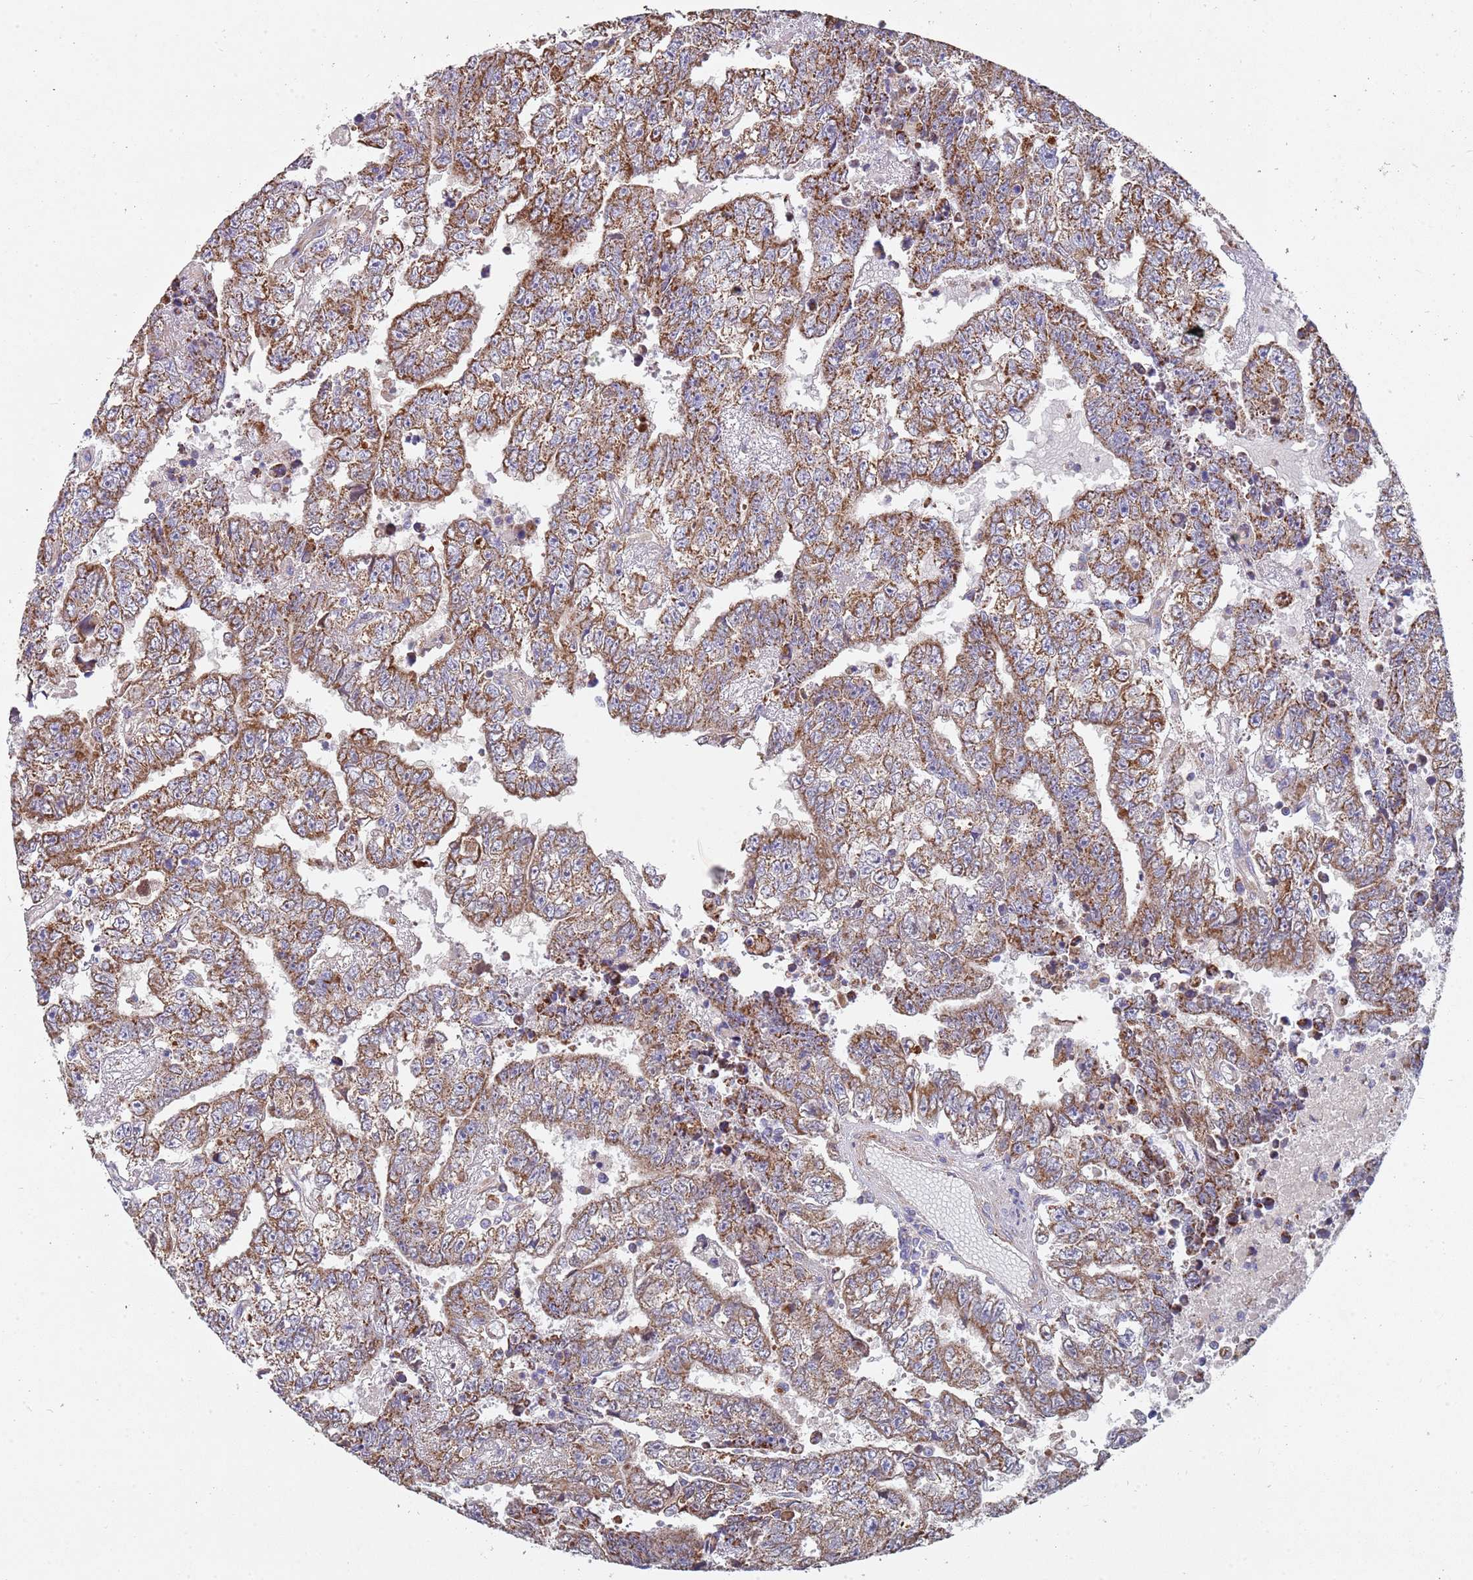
{"staining": {"intensity": "strong", "quantity": ">75%", "location": "cytoplasmic/membranous"}, "tissue": "testis cancer", "cell_type": "Tumor cells", "image_type": "cancer", "snomed": [{"axis": "morphology", "description": "Carcinoma, Embryonal, NOS"}, {"axis": "topography", "description": "Testis"}], "caption": "The image displays staining of embryonal carcinoma (testis), revealing strong cytoplasmic/membranous protein positivity (brown color) within tumor cells. The staining was performed using DAB to visualize the protein expression in brown, while the nuclei were stained in blue with hematoxylin (Magnification: 20x).", "gene": "WDFY3", "patient": {"sex": "male", "age": 25}}